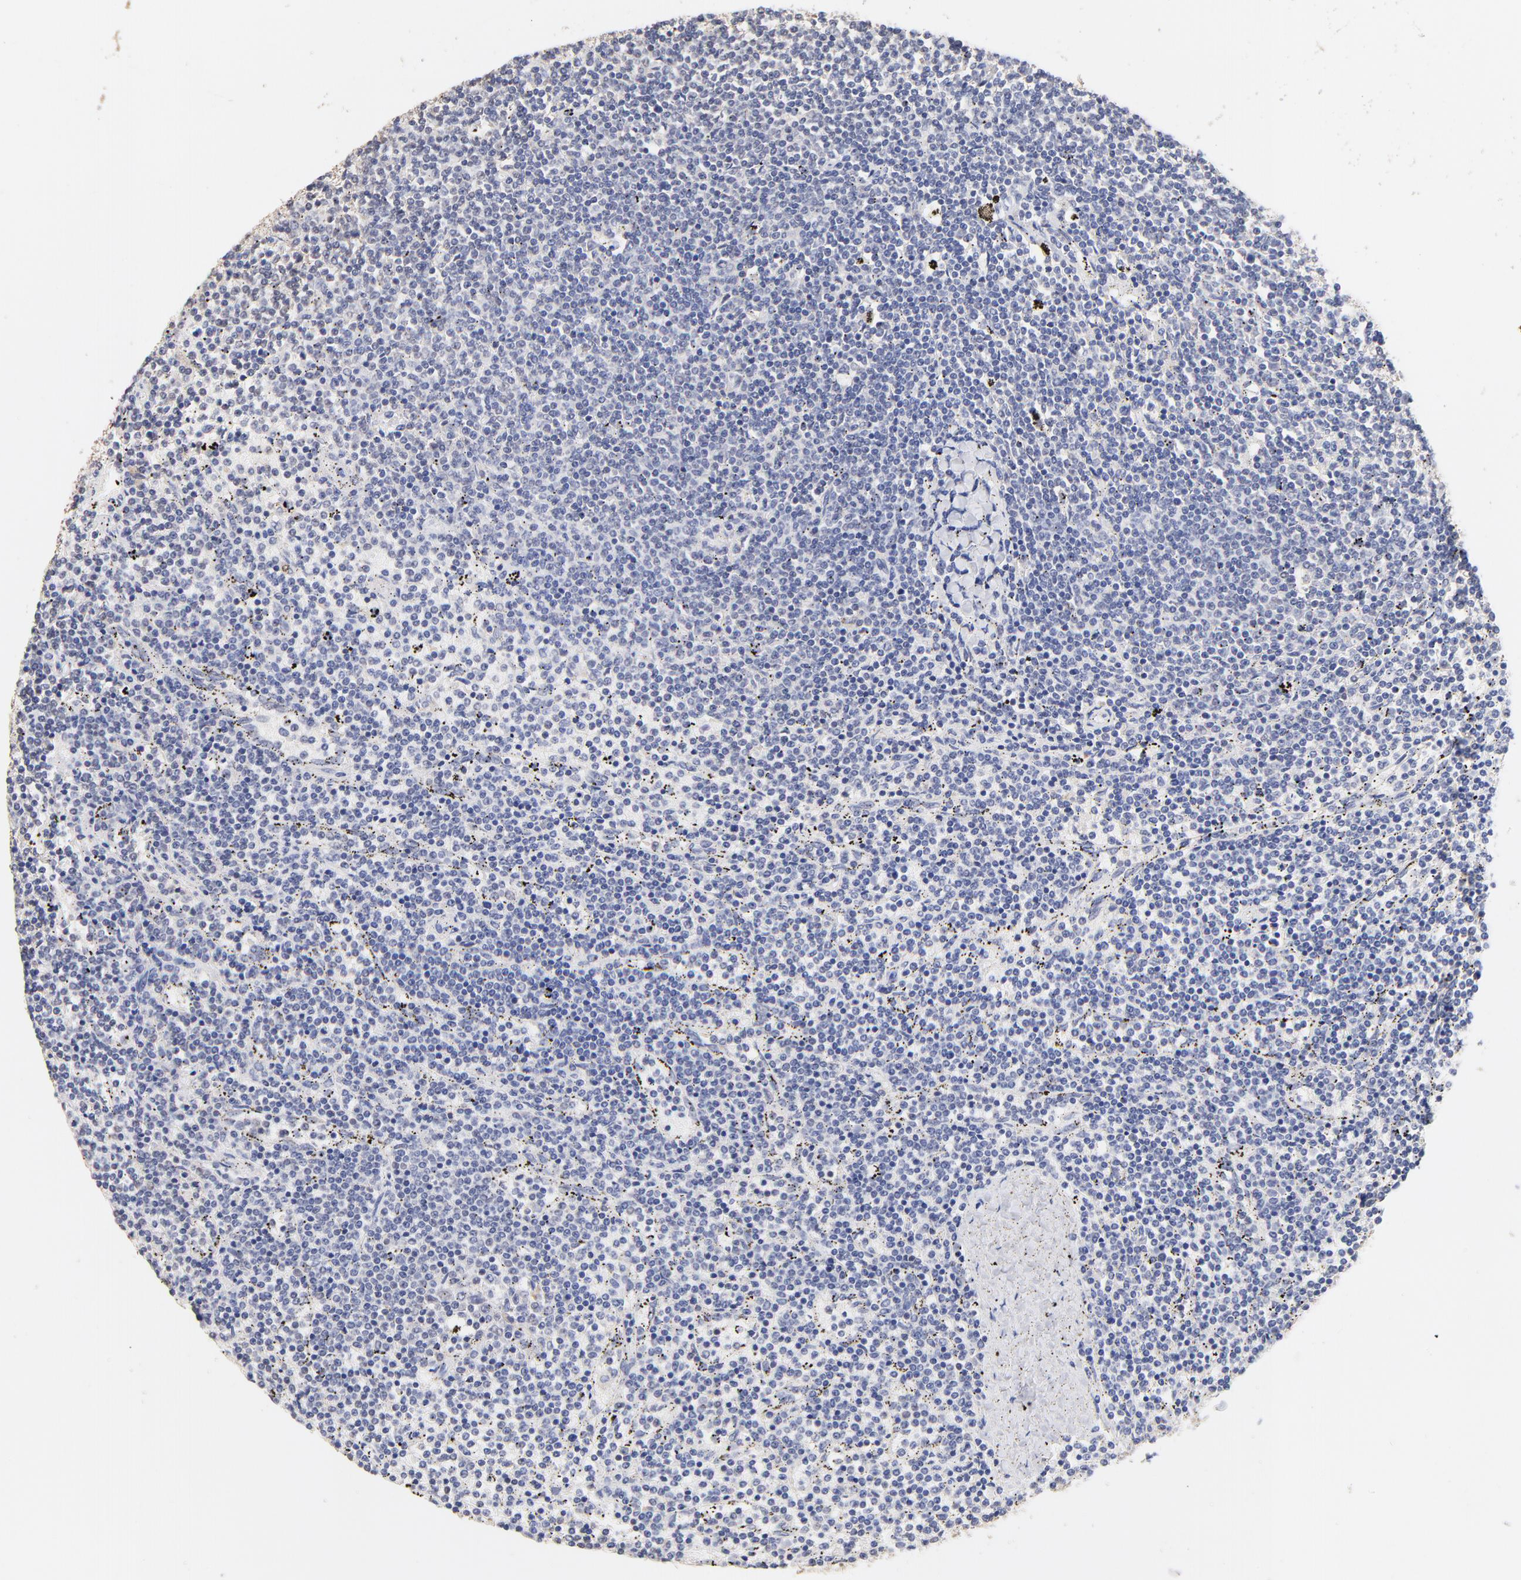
{"staining": {"intensity": "negative", "quantity": "none", "location": "none"}, "tissue": "lymphoma", "cell_type": "Tumor cells", "image_type": "cancer", "snomed": [{"axis": "morphology", "description": "Malignant lymphoma, non-Hodgkin's type, Low grade"}, {"axis": "topography", "description": "Spleen"}], "caption": "Protein analysis of lymphoma demonstrates no significant expression in tumor cells. Brightfield microscopy of IHC stained with DAB (3,3'-diaminobenzidine) (brown) and hematoxylin (blue), captured at high magnification.", "gene": "RIBC2", "patient": {"sex": "female", "age": 50}}